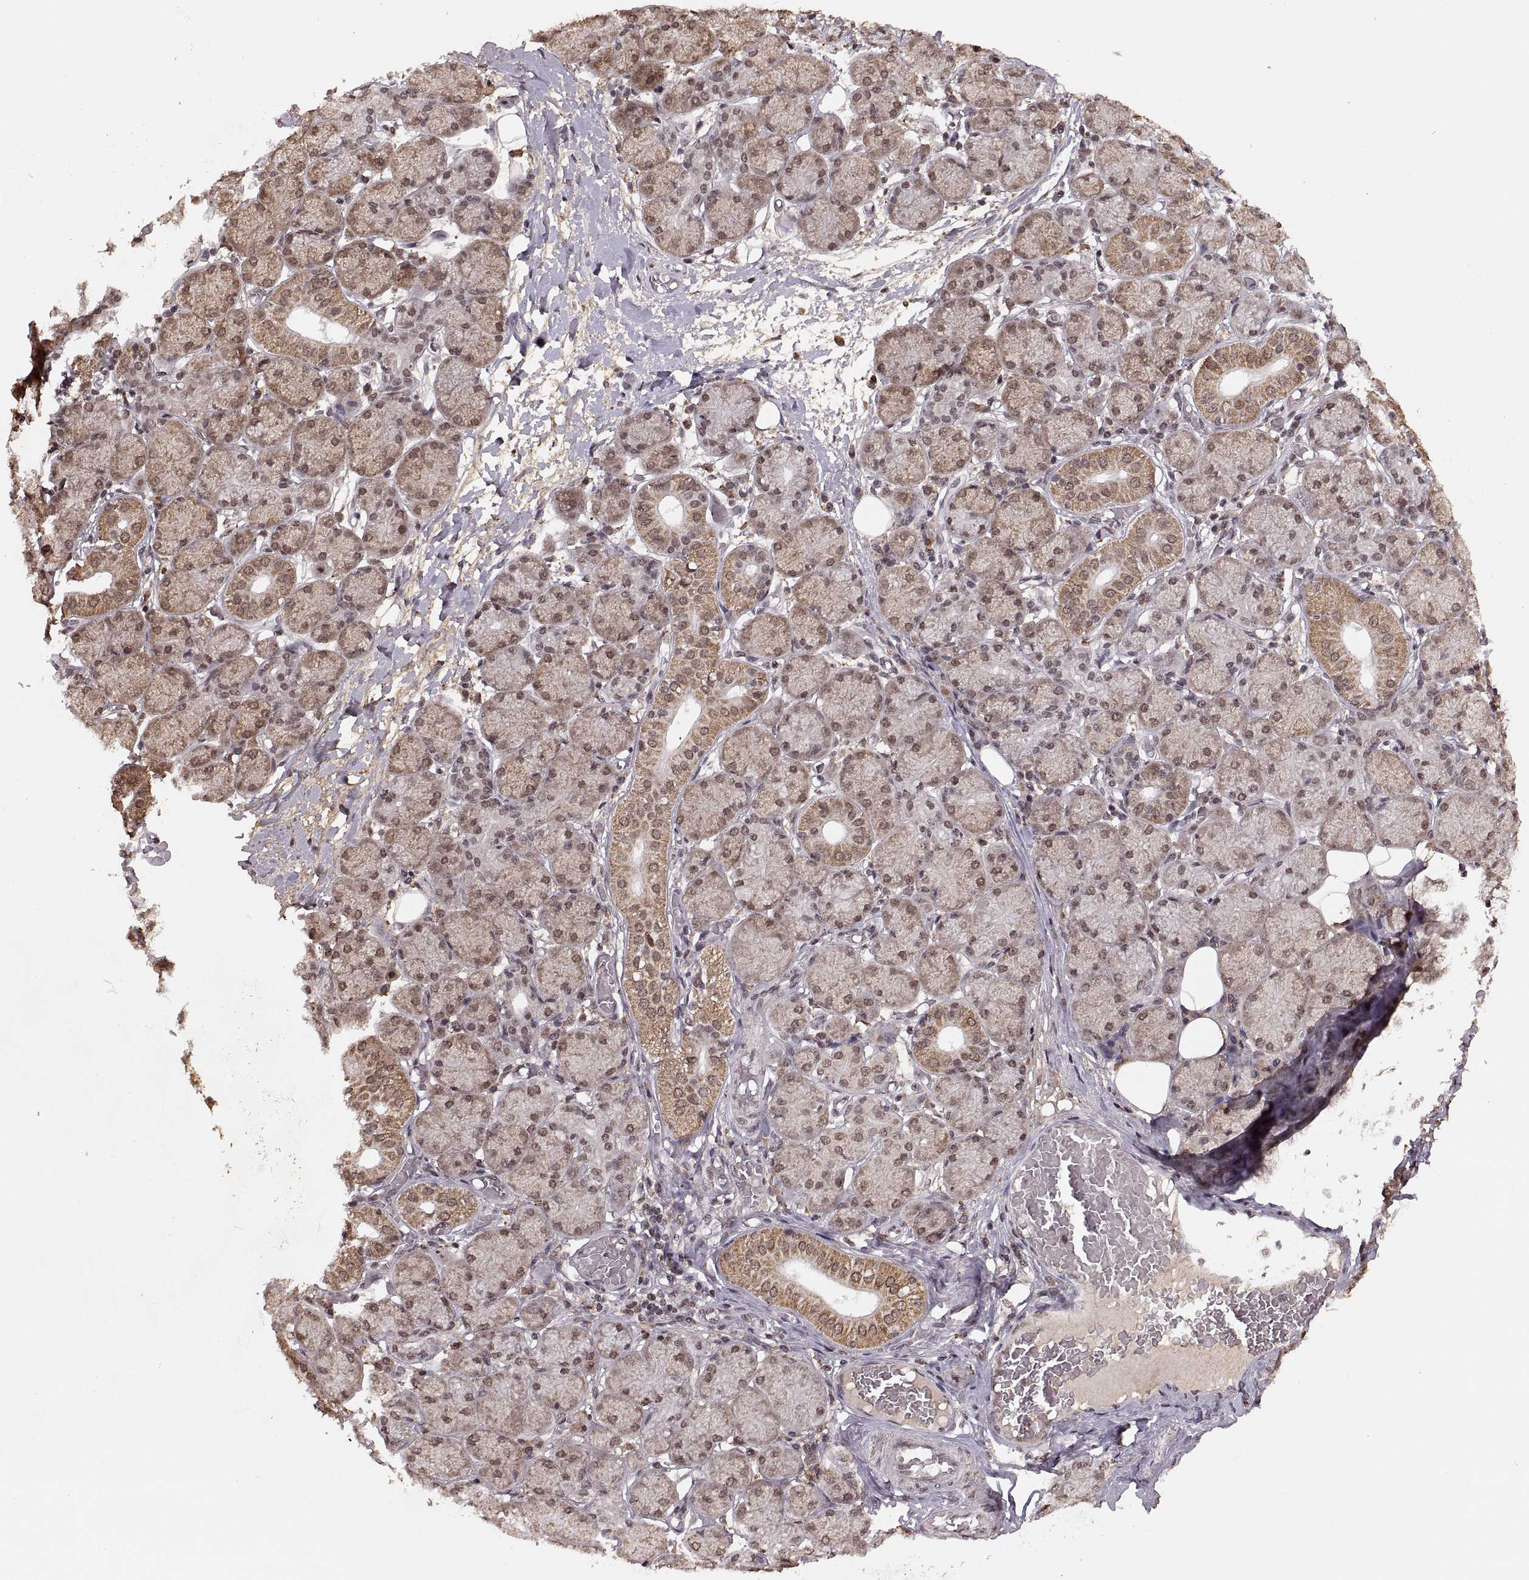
{"staining": {"intensity": "moderate", "quantity": "25%-75%", "location": "cytoplasmic/membranous,nuclear"}, "tissue": "salivary gland", "cell_type": "Glandular cells", "image_type": "normal", "snomed": [{"axis": "morphology", "description": "Normal tissue, NOS"}, {"axis": "topography", "description": "Salivary gland"}, {"axis": "topography", "description": "Peripheral nerve tissue"}], "caption": "Immunohistochemical staining of unremarkable human salivary gland demonstrates 25%-75% levels of moderate cytoplasmic/membranous,nuclear protein positivity in about 25%-75% of glandular cells. Nuclei are stained in blue.", "gene": "RFT1", "patient": {"sex": "female", "age": 24}}